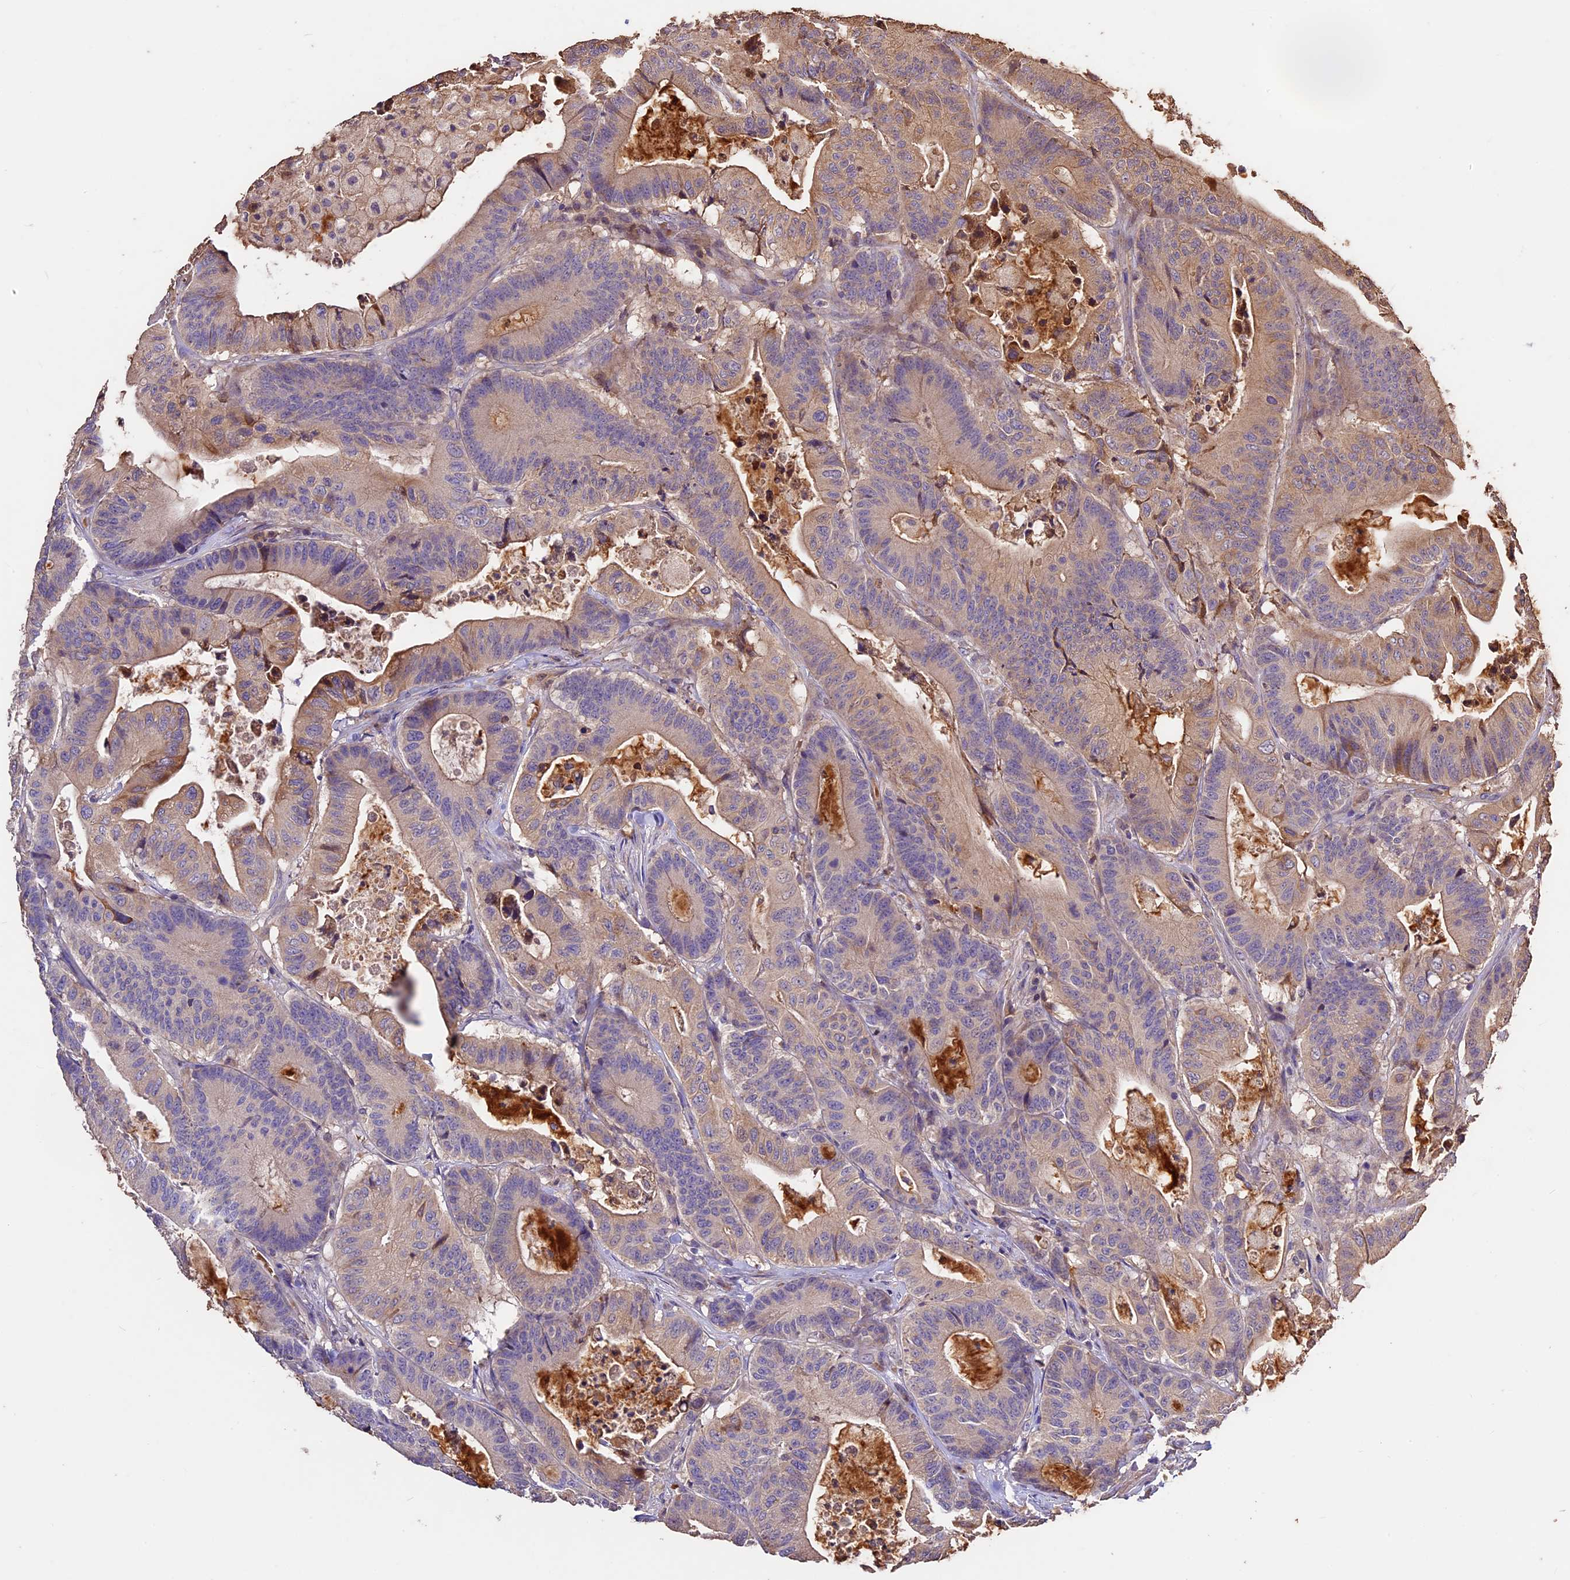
{"staining": {"intensity": "weak", "quantity": "25%-75%", "location": "cytoplasmic/membranous"}, "tissue": "colorectal cancer", "cell_type": "Tumor cells", "image_type": "cancer", "snomed": [{"axis": "morphology", "description": "Adenocarcinoma, NOS"}, {"axis": "topography", "description": "Colon"}], "caption": "Immunohistochemistry (IHC) staining of colorectal cancer (adenocarcinoma), which displays low levels of weak cytoplasmic/membranous expression in about 25%-75% of tumor cells indicating weak cytoplasmic/membranous protein staining. The staining was performed using DAB (brown) for protein detection and nuclei were counterstained in hematoxylin (blue).", "gene": "CRLF1", "patient": {"sex": "female", "age": 84}}